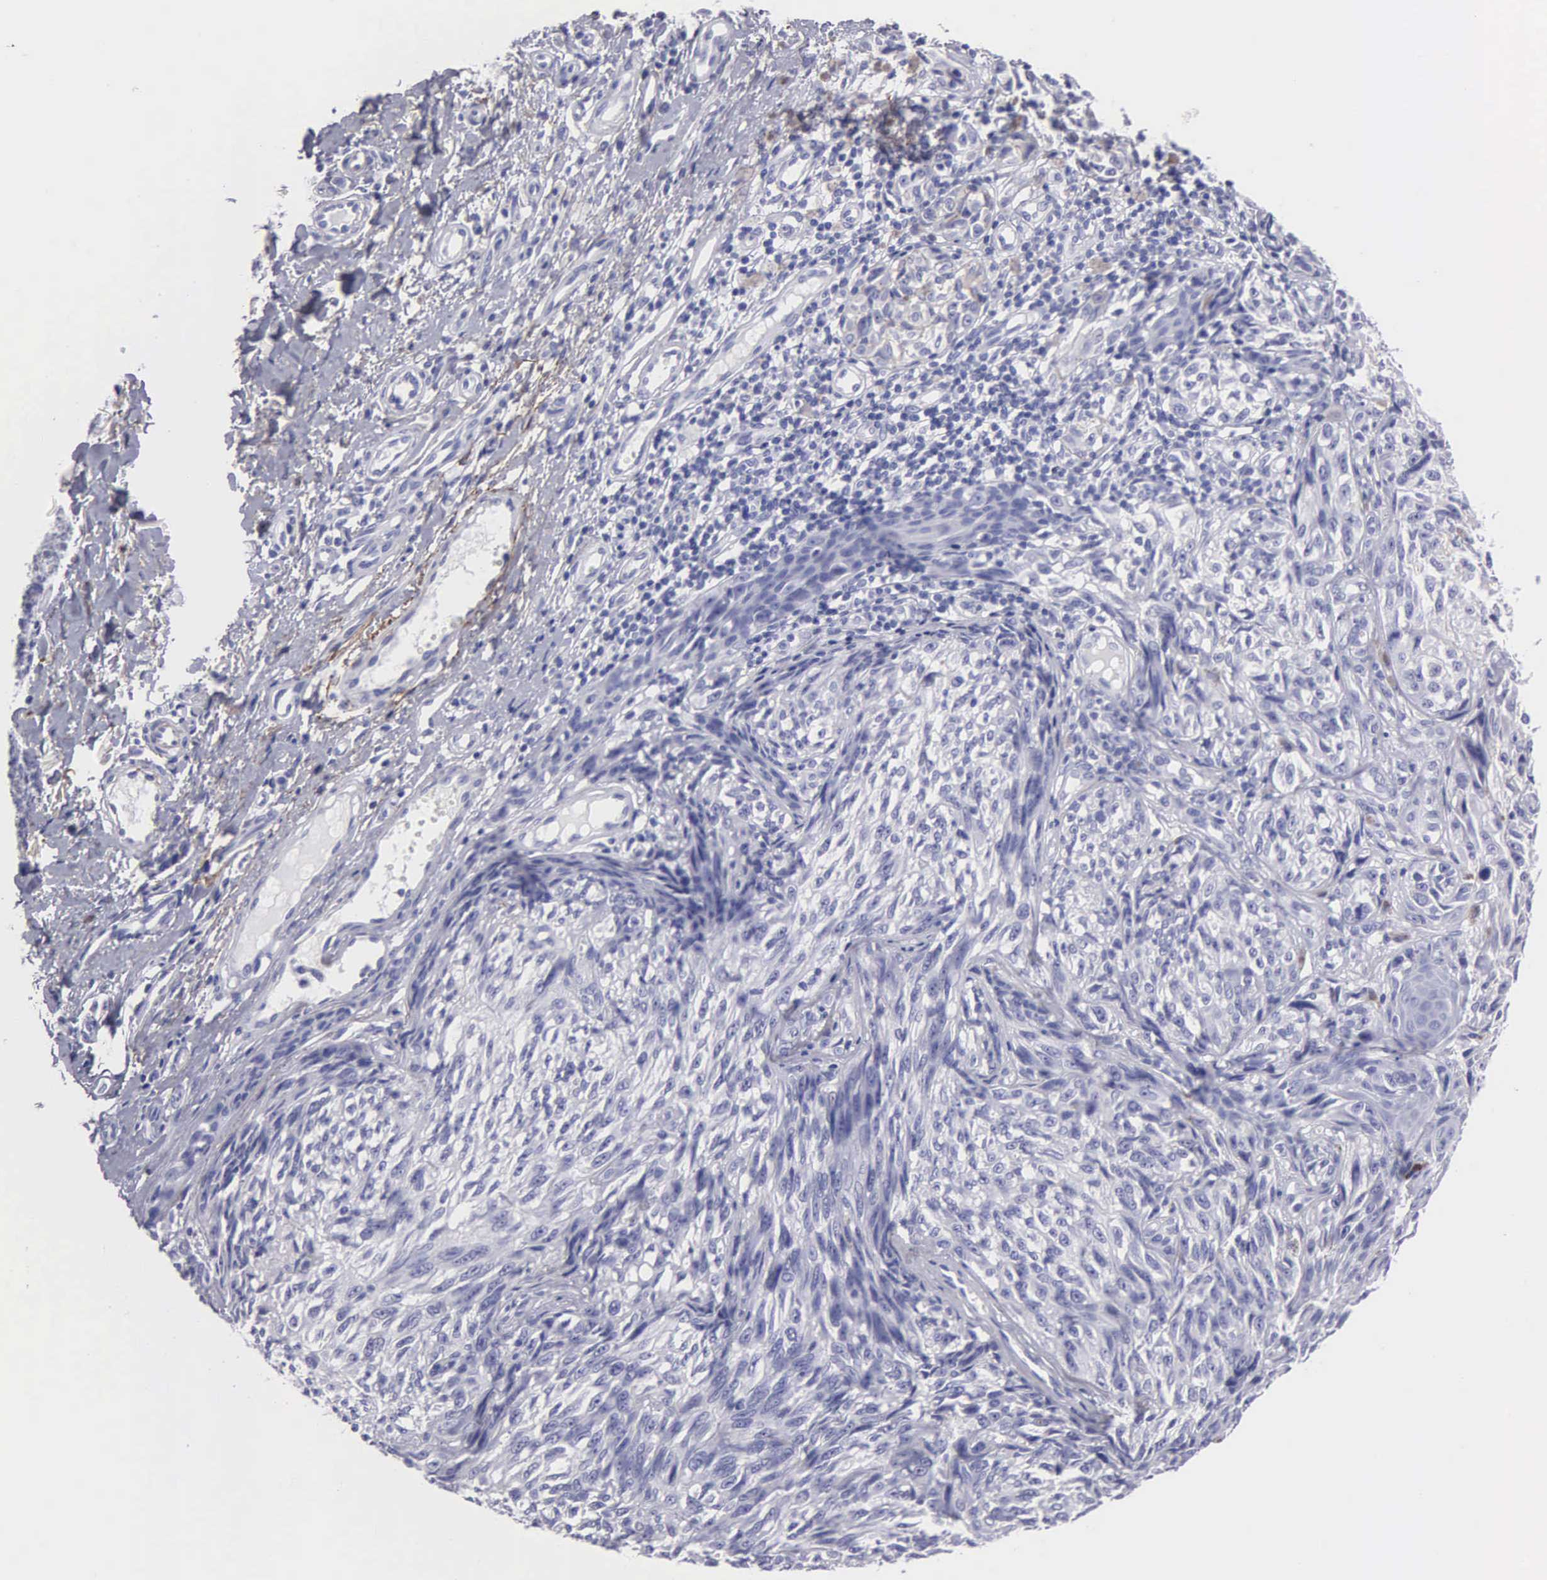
{"staining": {"intensity": "negative", "quantity": "none", "location": "none"}, "tissue": "melanoma", "cell_type": "Tumor cells", "image_type": "cancer", "snomed": [{"axis": "morphology", "description": "Malignant melanoma, NOS"}, {"axis": "topography", "description": "Skin"}], "caption": "Immunohistochemistry (IHC) of human melanoma shows no staining in tumor cells.", "gene": "FBLN5", "patient": {"sex": "male", "age": 67}}